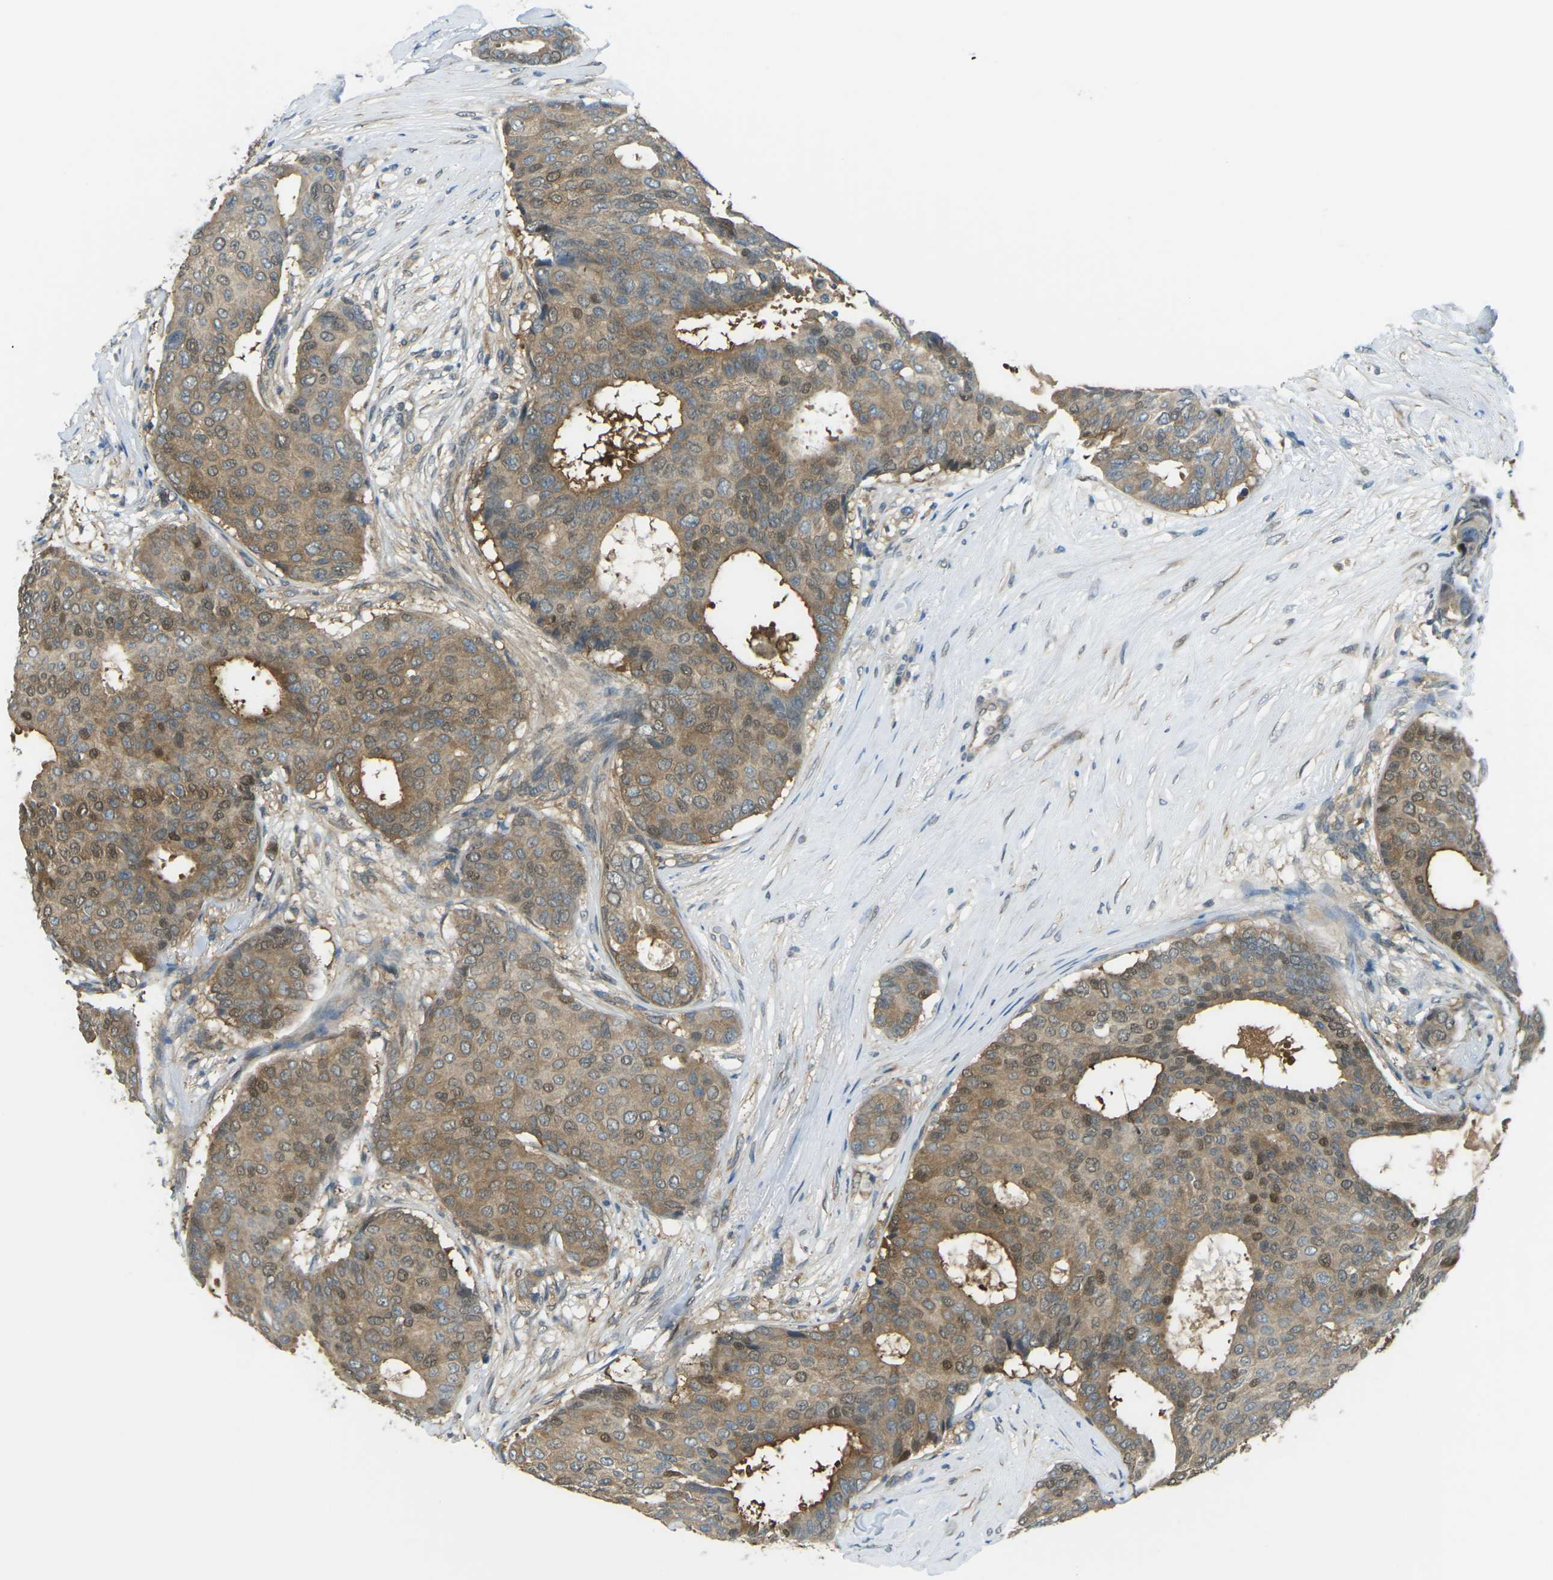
{"staining": {"intensity": "moderate", "quantity": ">75%", "location": "cytoplasmic/membranous,nuclear"}, "tissue": "breast cancer", "cell_type": "Tumor cells", "image_type": "cancer", "snomed": [{"axis": "morphology", "description": "Duct carcinoma"}, {"axis": "topography", "description": "Breast"}], "caption": "Immunohistochemistry (IHC) (DAB) staining of breast infiltrating ductal carcinoma exhibits moderate cytoplasmic/membranous and nuclear protein staining in about >75% of tumor cells.", "gene": "PIEZO2", "patient": {"sex": "female", "age": 75}}